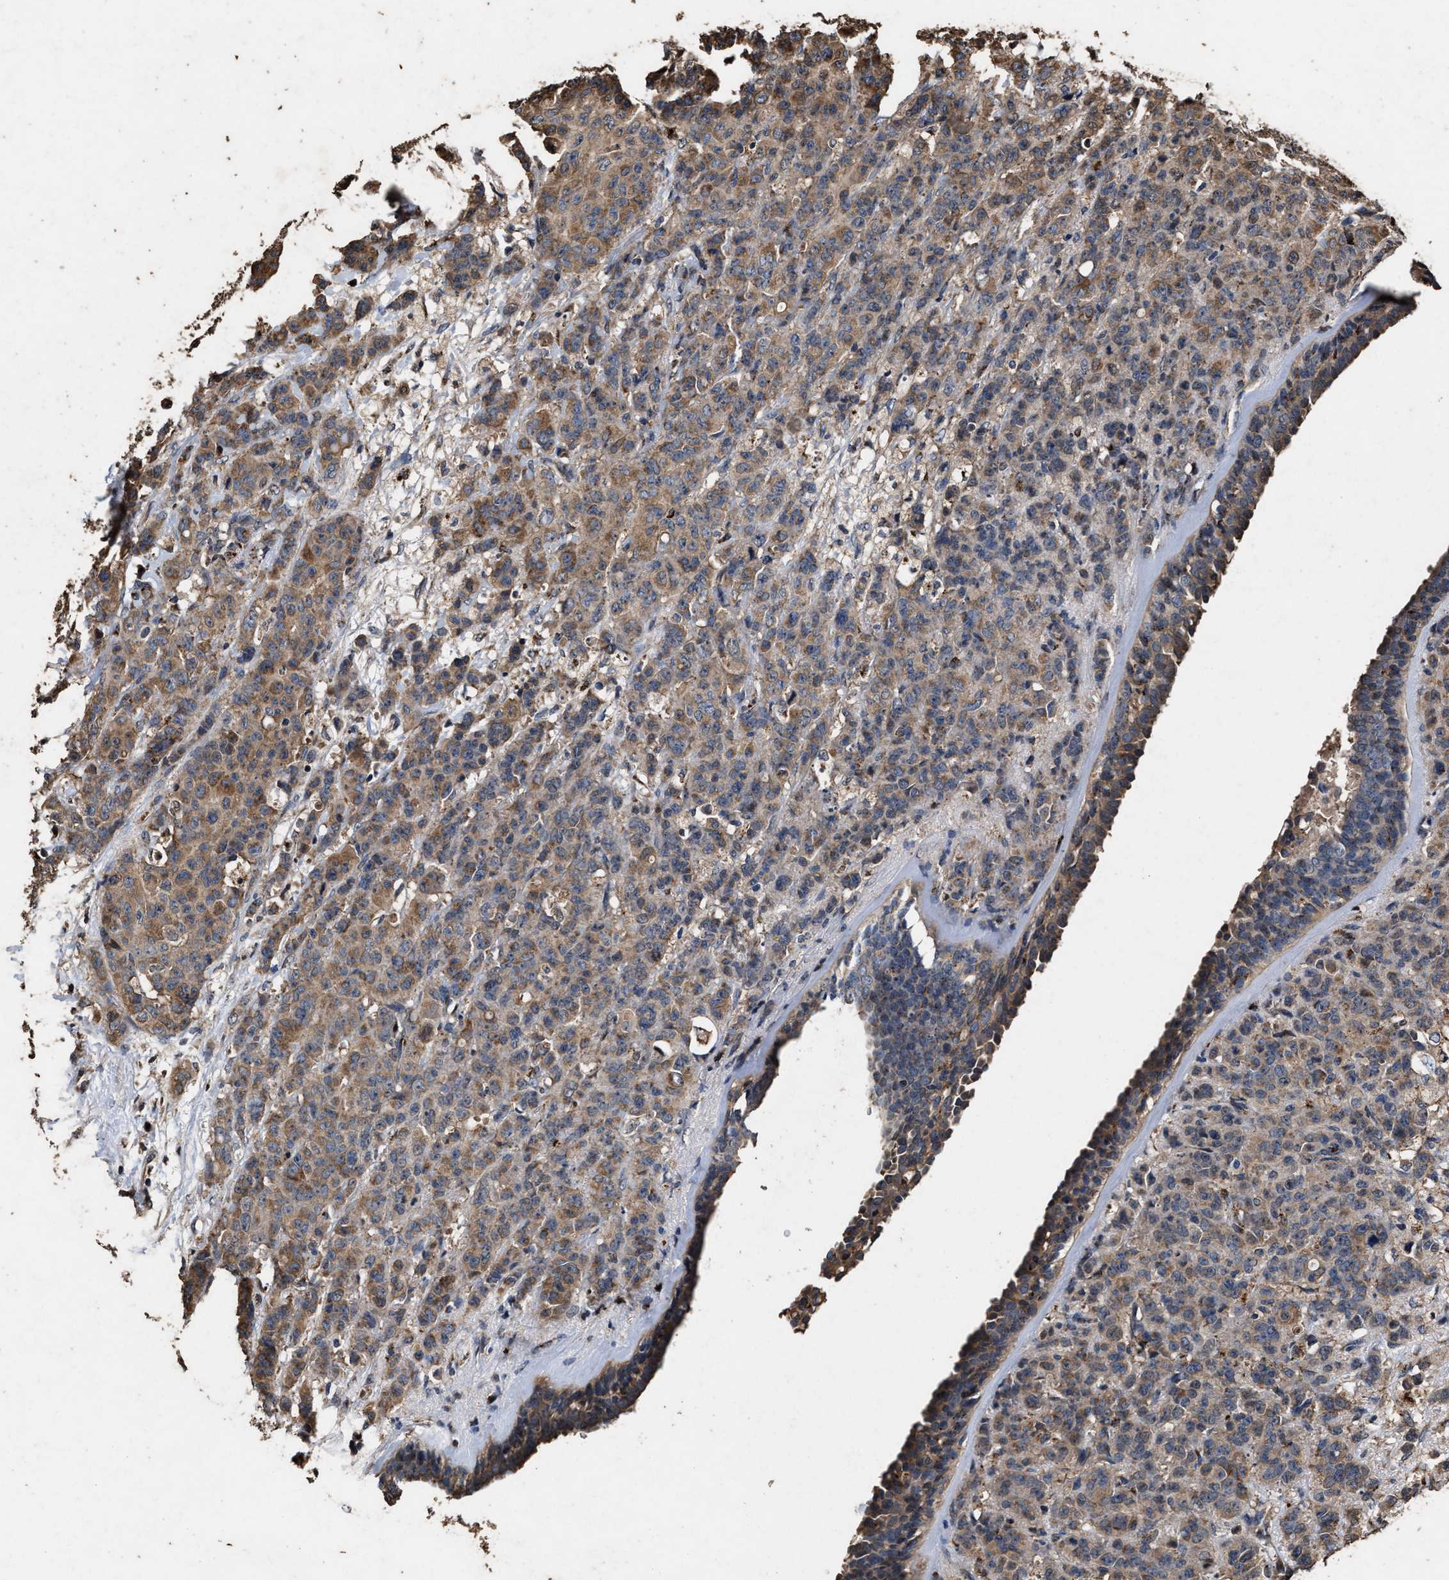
{"staining": {"intensity": "moderate", "quantity": ">75%", "location": "cytoplasmic/membranous"}, "tissue": "breast cancer", "cell_type": "Tumor cells", "image_type": "cancer", "snomed": [{"axis": "morphology", "description": "Normal tissue, NOS"}, {"axis": "morphology", "description": "Duct carcinoma"}, {"axis": "topography", "description": "Breast"}], "caption": "Tumor cells reveal moderate cytoplasmic/membranous expression in about >75% of cells in breast cancer.", "gene": "TPST2", "patient": {"sex": "female", "age": 40}}